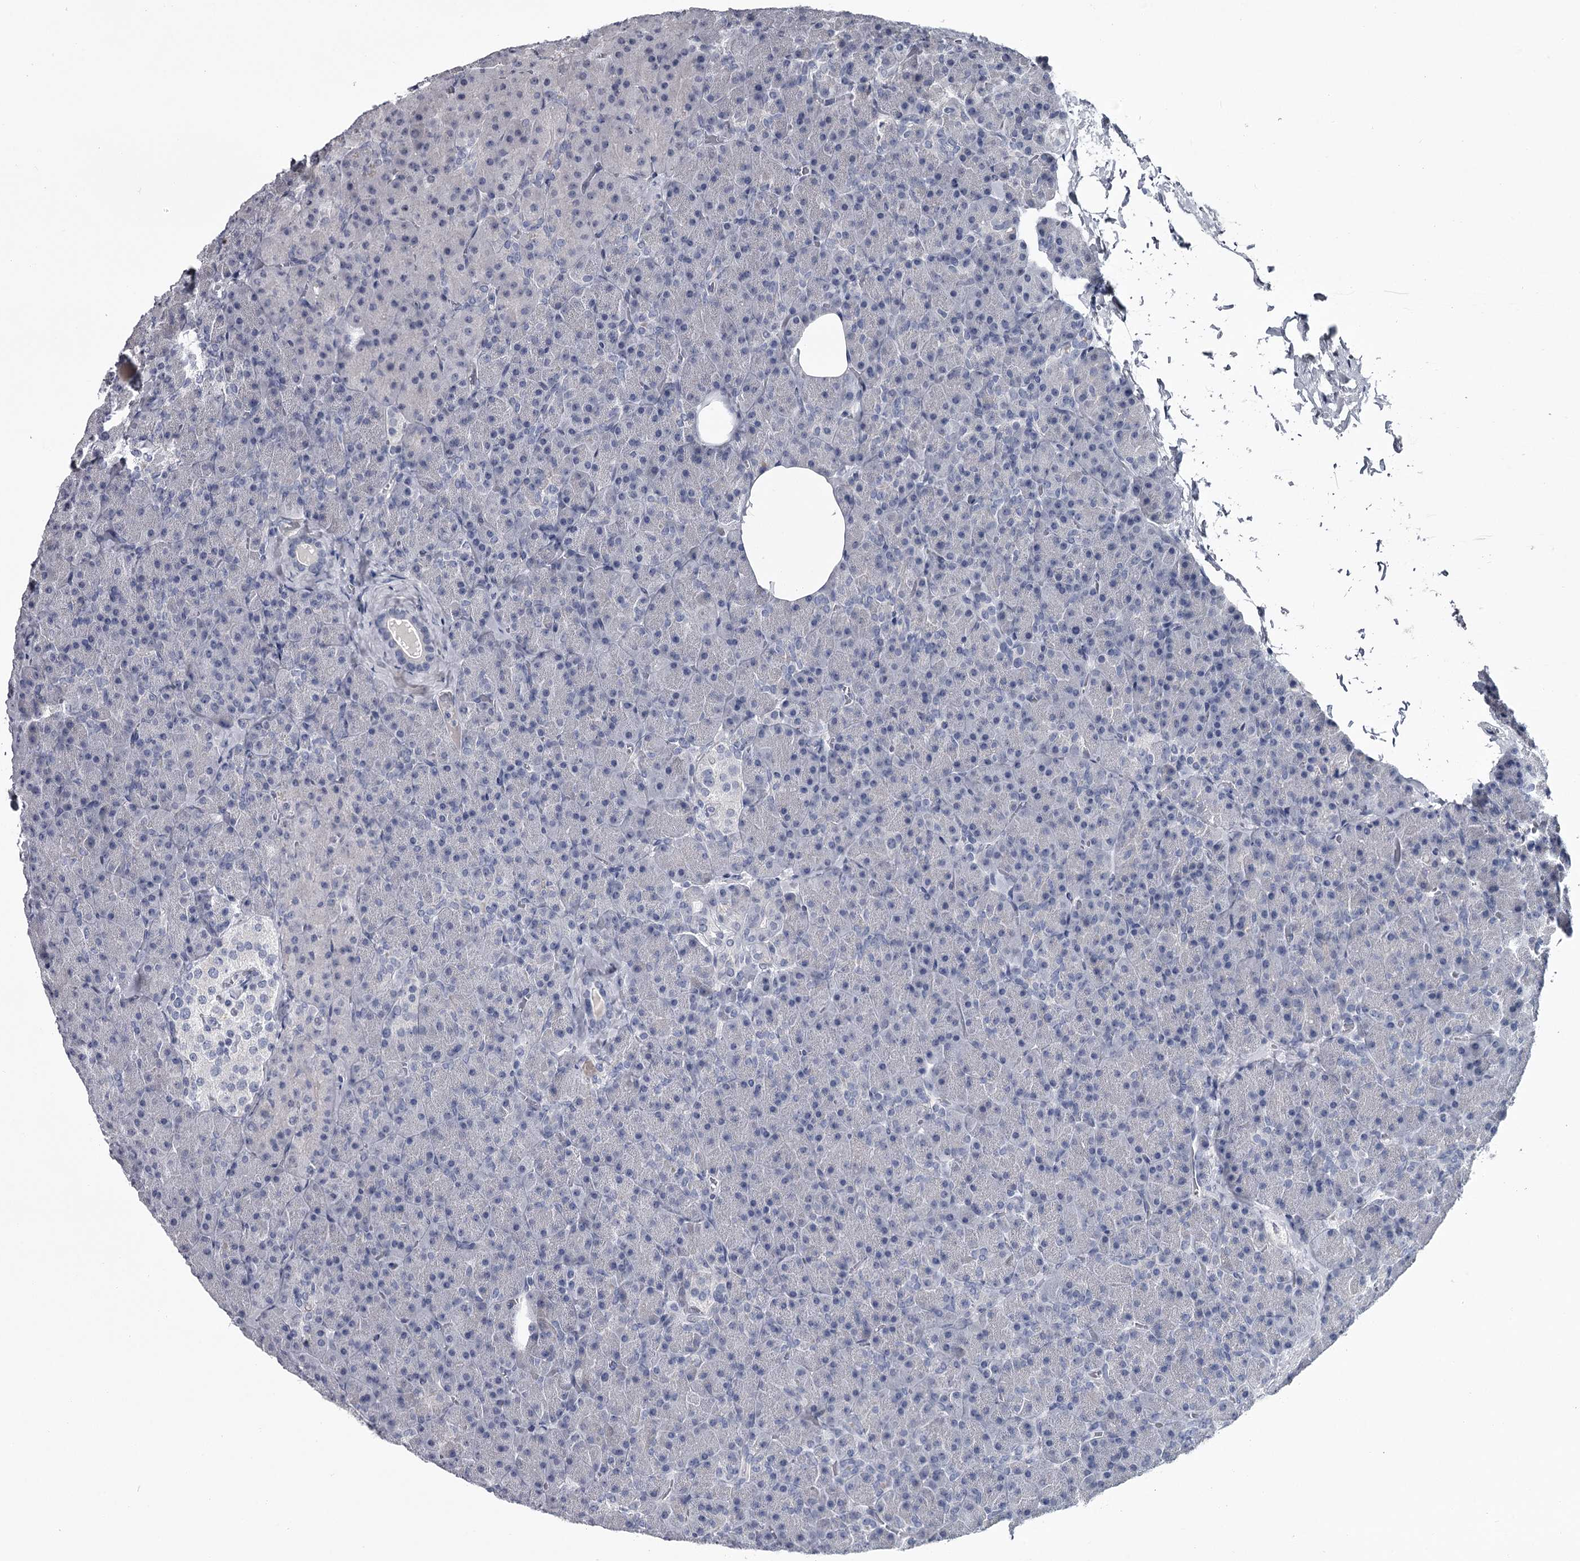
{"staining": {"intensity": "negative", "quantity": "none", "location": "none"}, "tissue": "pancreas", "cell_type": "Exocrine glandular cells", "image_type": "normal", "snomed": [{"axis": "morphology", "description": "Normal tissue, NOS"}, {"axis": "morphology", "description": "Carcinoid, malignant, NOS"}, {"axis": "topography", "description": "Pancreas"}], "caption": "DAB (3,3'-diaminobenzidine) immunohistochemical staining of unremarkable pancreas exhibits no significant positivity in exocrine glandular cells. (Brightfield microscopy of DAB immunohistochemistry at high magnification).", "gene": "DAO", "patient": {"sex": "female", "age": 35}}